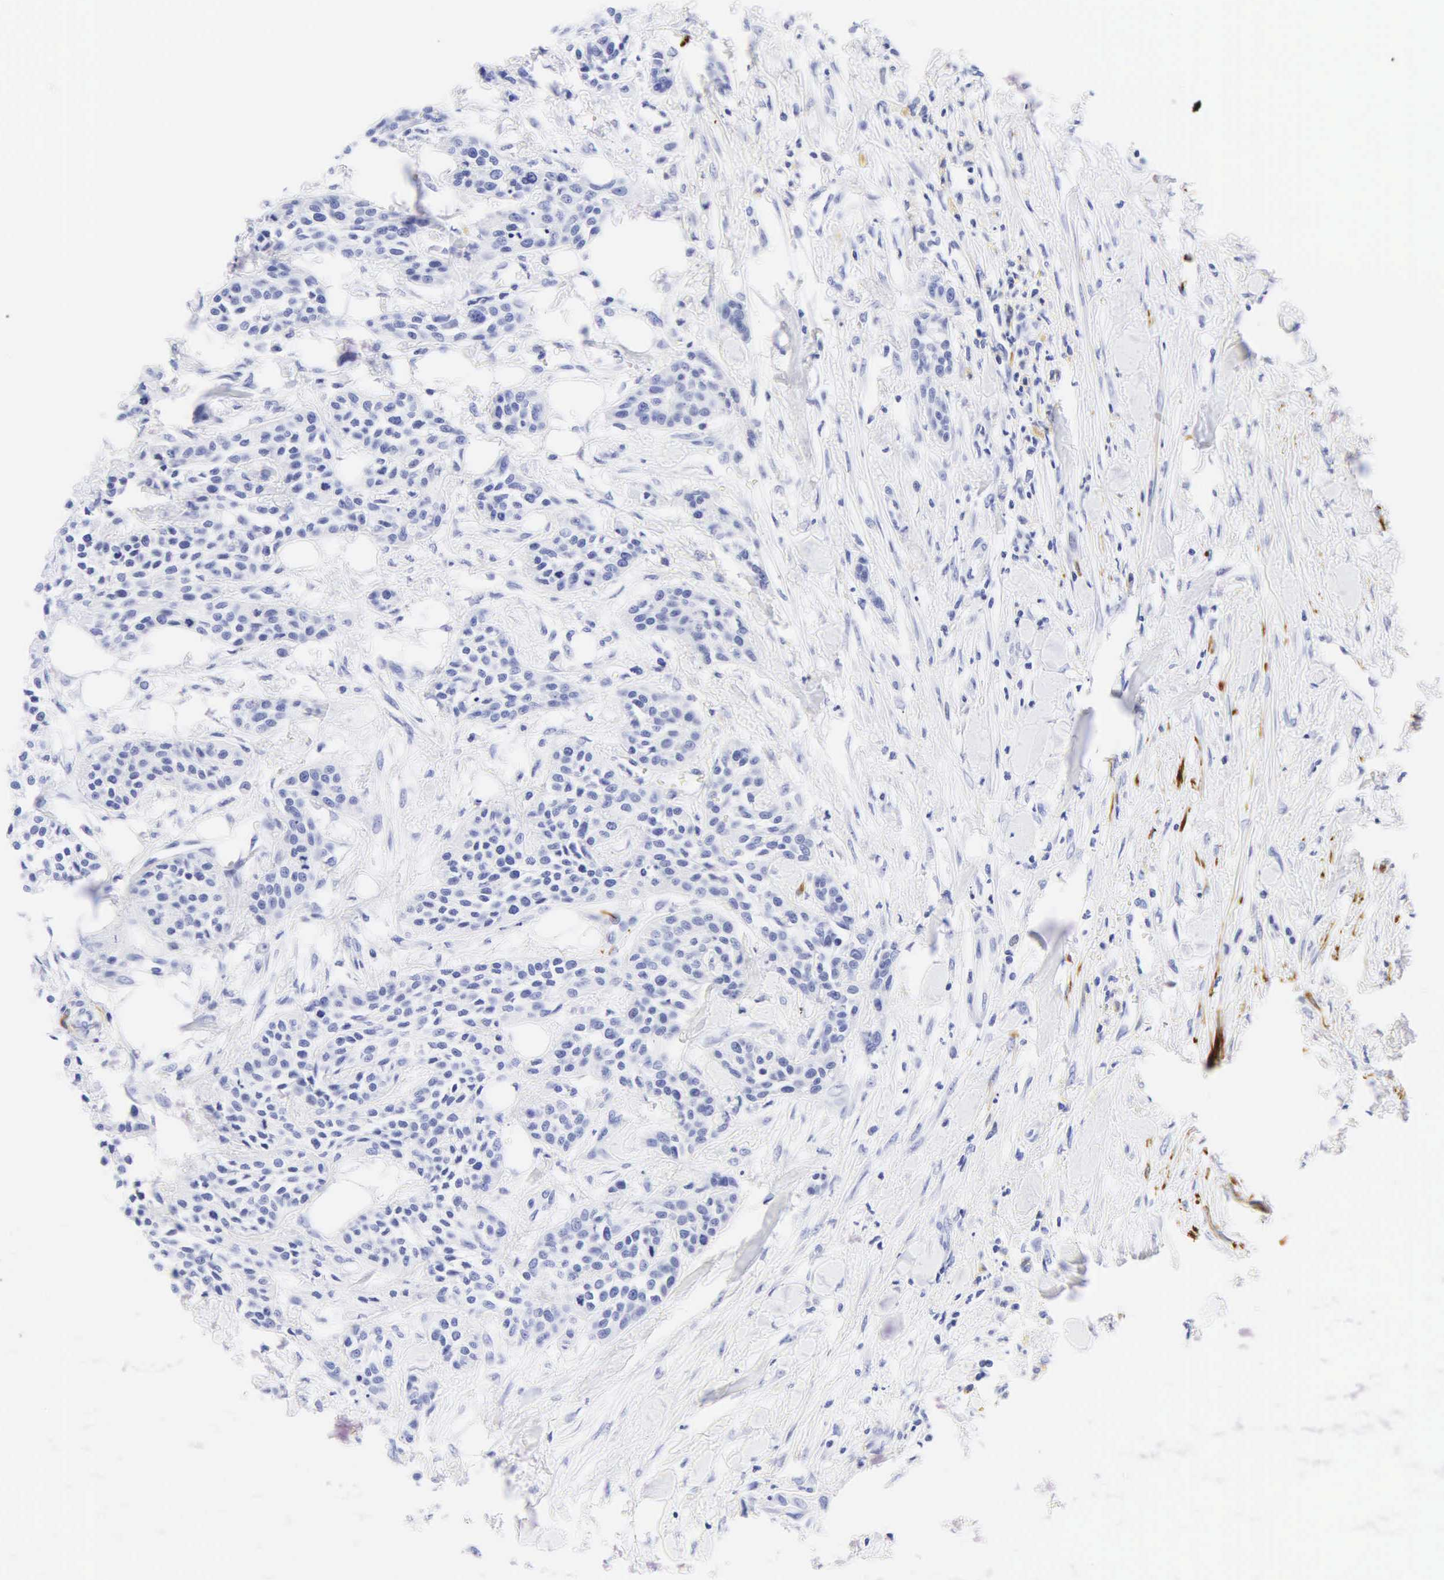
{"staining": {"intensity": "negative", "quantity": "none", "location": "none"}, "tissue": "urothelial cancer", "cell_type": "Tumor cells", "image_type": "cancer", "snomed": [{"axis": "morphology", "description": "Urothelial carcinoma, High grade"}, {"axis": "topography", "description": "Urinary bladder"}], "caption": "Image shows no protein positivity in tumor cells of urothelial cancer tissue. The staining was performed using DAB to visualize the protein expression in brown, while the nuclei were stained in blue with hematoxylin (Magnification: 20x).", "gene": "DES", "patient": {"sex": "male", "age": 56}}